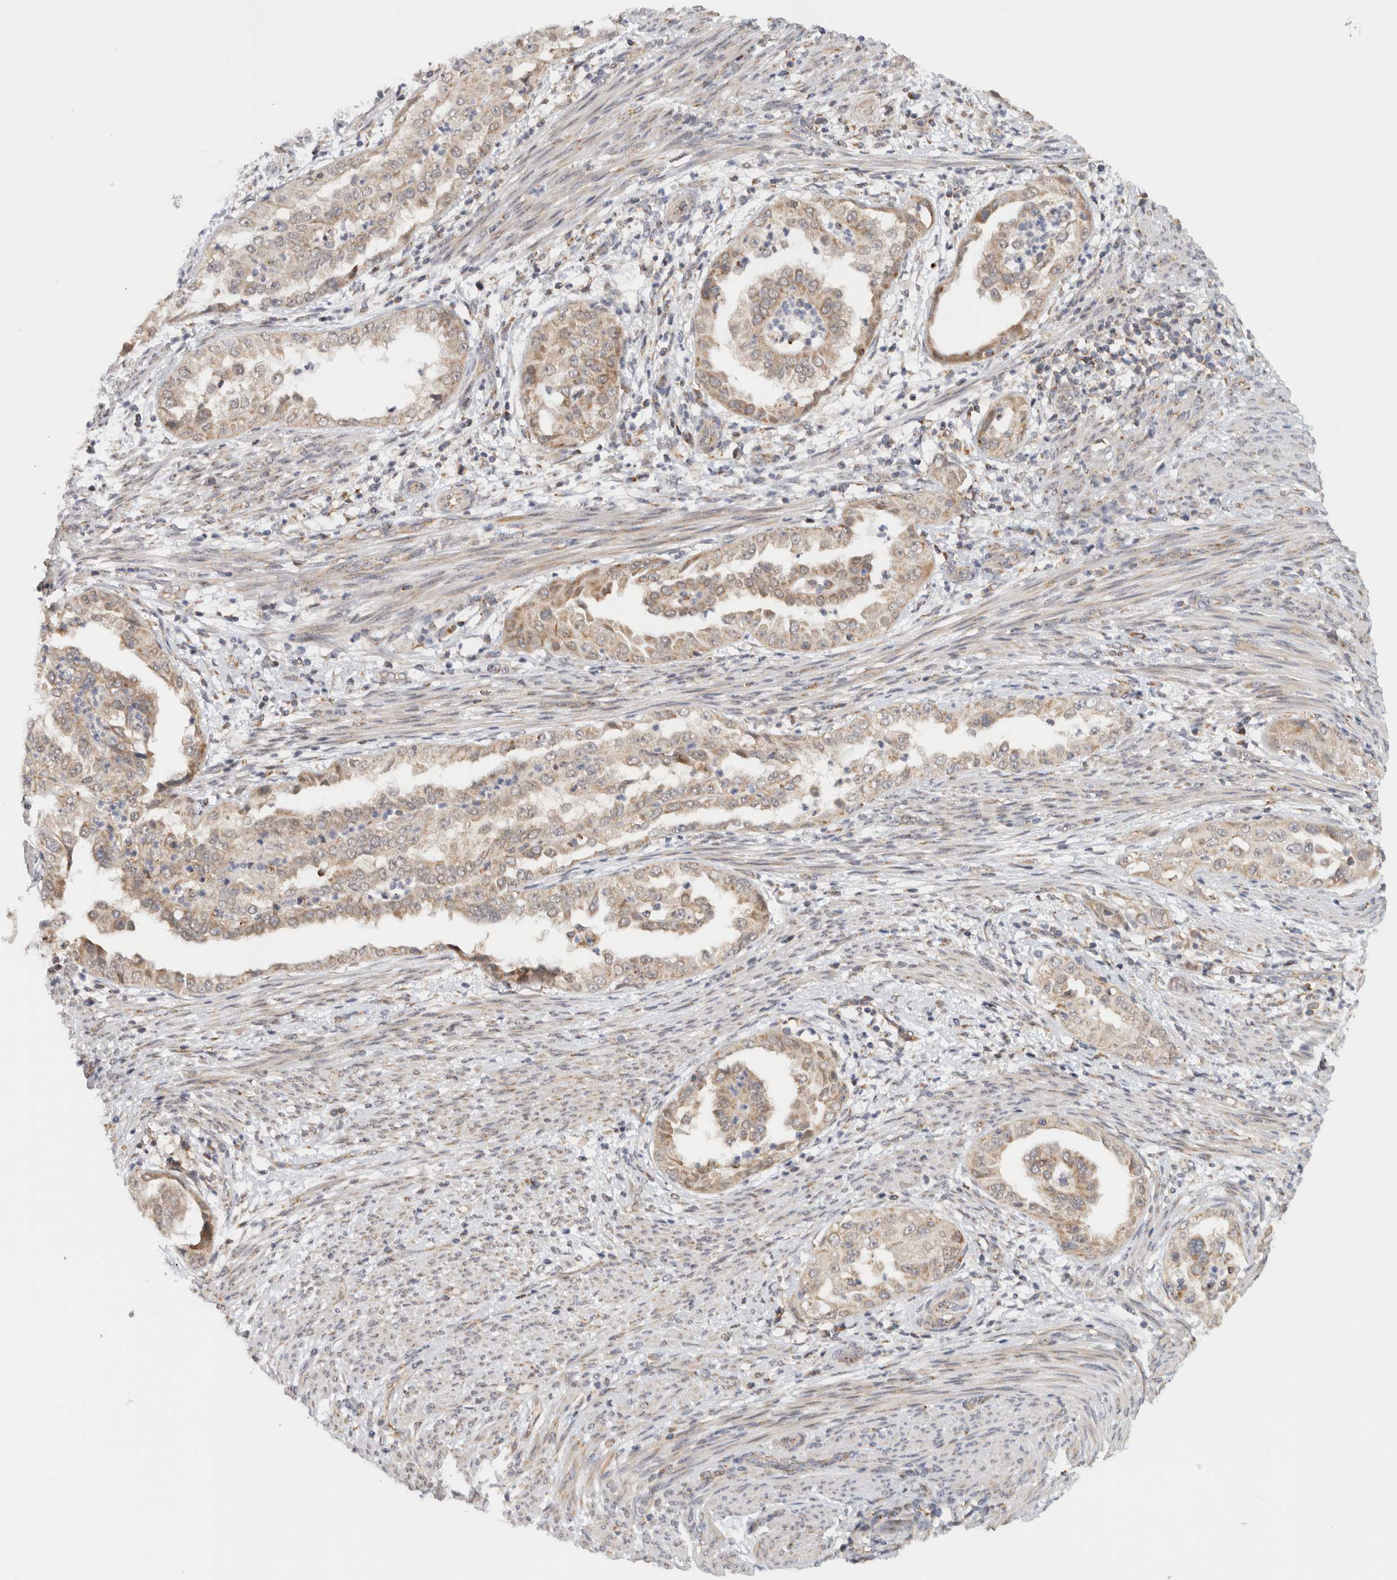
{"staining": {"intensity": "moderate", "quantity": "25%-75%", "location": "cytoplasmic/membranous"}, "tissue": "endometrial cancer", "cell_type": "Tumor cells", "image_type": "cancer", "snomed": [{"axis": "morphology", "description": "Adenocarcinoma, NOS"}, {"axis": "topography", "description": "Endometrium"}], "caption": "Tumor cells exhibit moderate cytoplasmic/membranous expression in approximately 25%-75% of cells in endometrial cancer (adenocarcinoma).", "gene": "CMC2", "patient": {"sex": "female", "age": 85}}